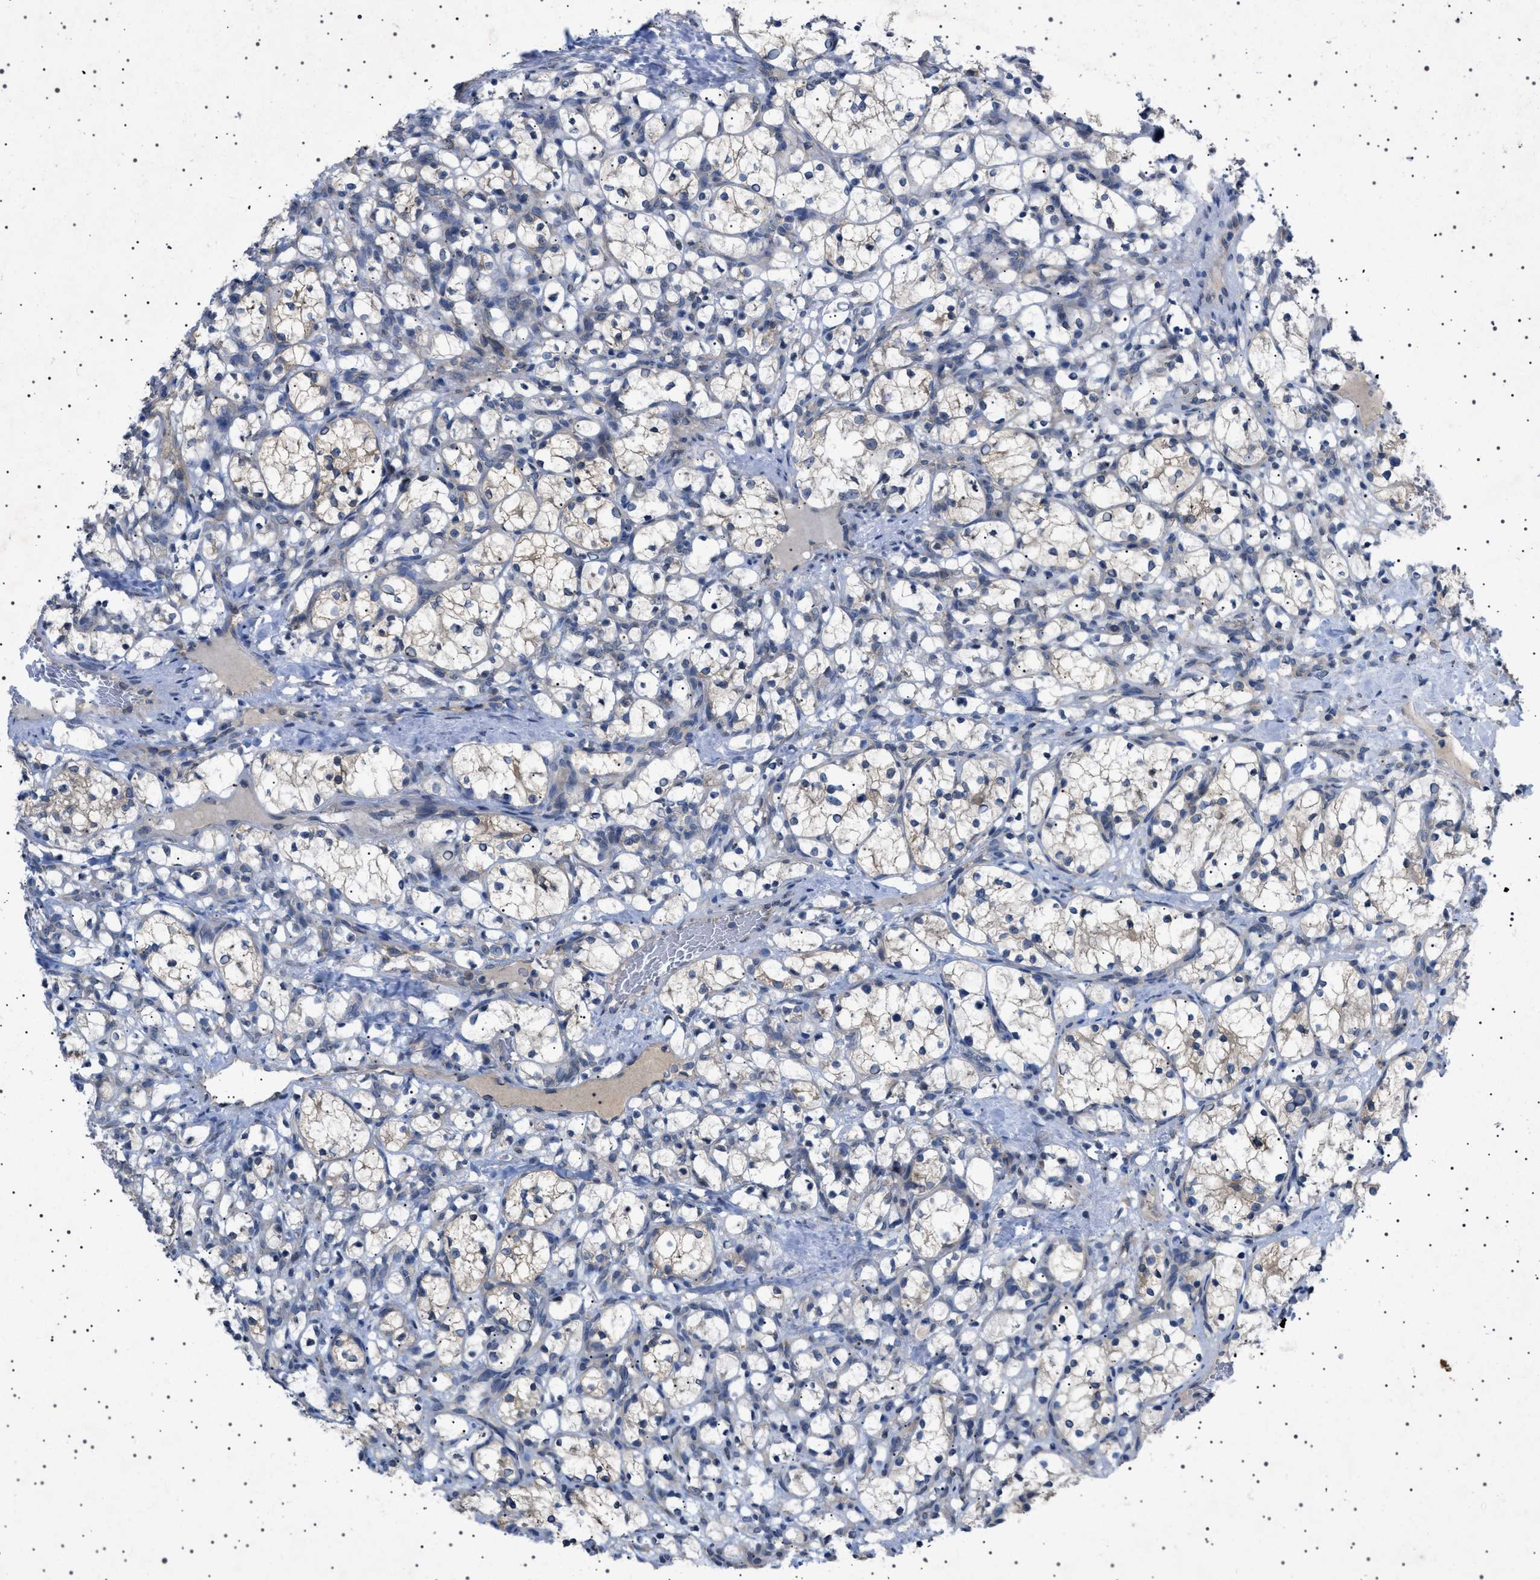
{"staining": {"intensity": "negative", "quantity": "none", "location": "none"}, "tissue": "renal cancer", "cell_type": "Tumor cells", "image_type": "cancer", "snomed": [{"axis": "morphology", "description": "Adenocarcinoma, NOS"}, {"axis": "topography", "description": "Kidney"}], "caption": "A photomicrograph of human renal cancer is negative for staining in tumor cells.", "gene": "NUP93", "patient": {"sex": "female", "age": 69}}